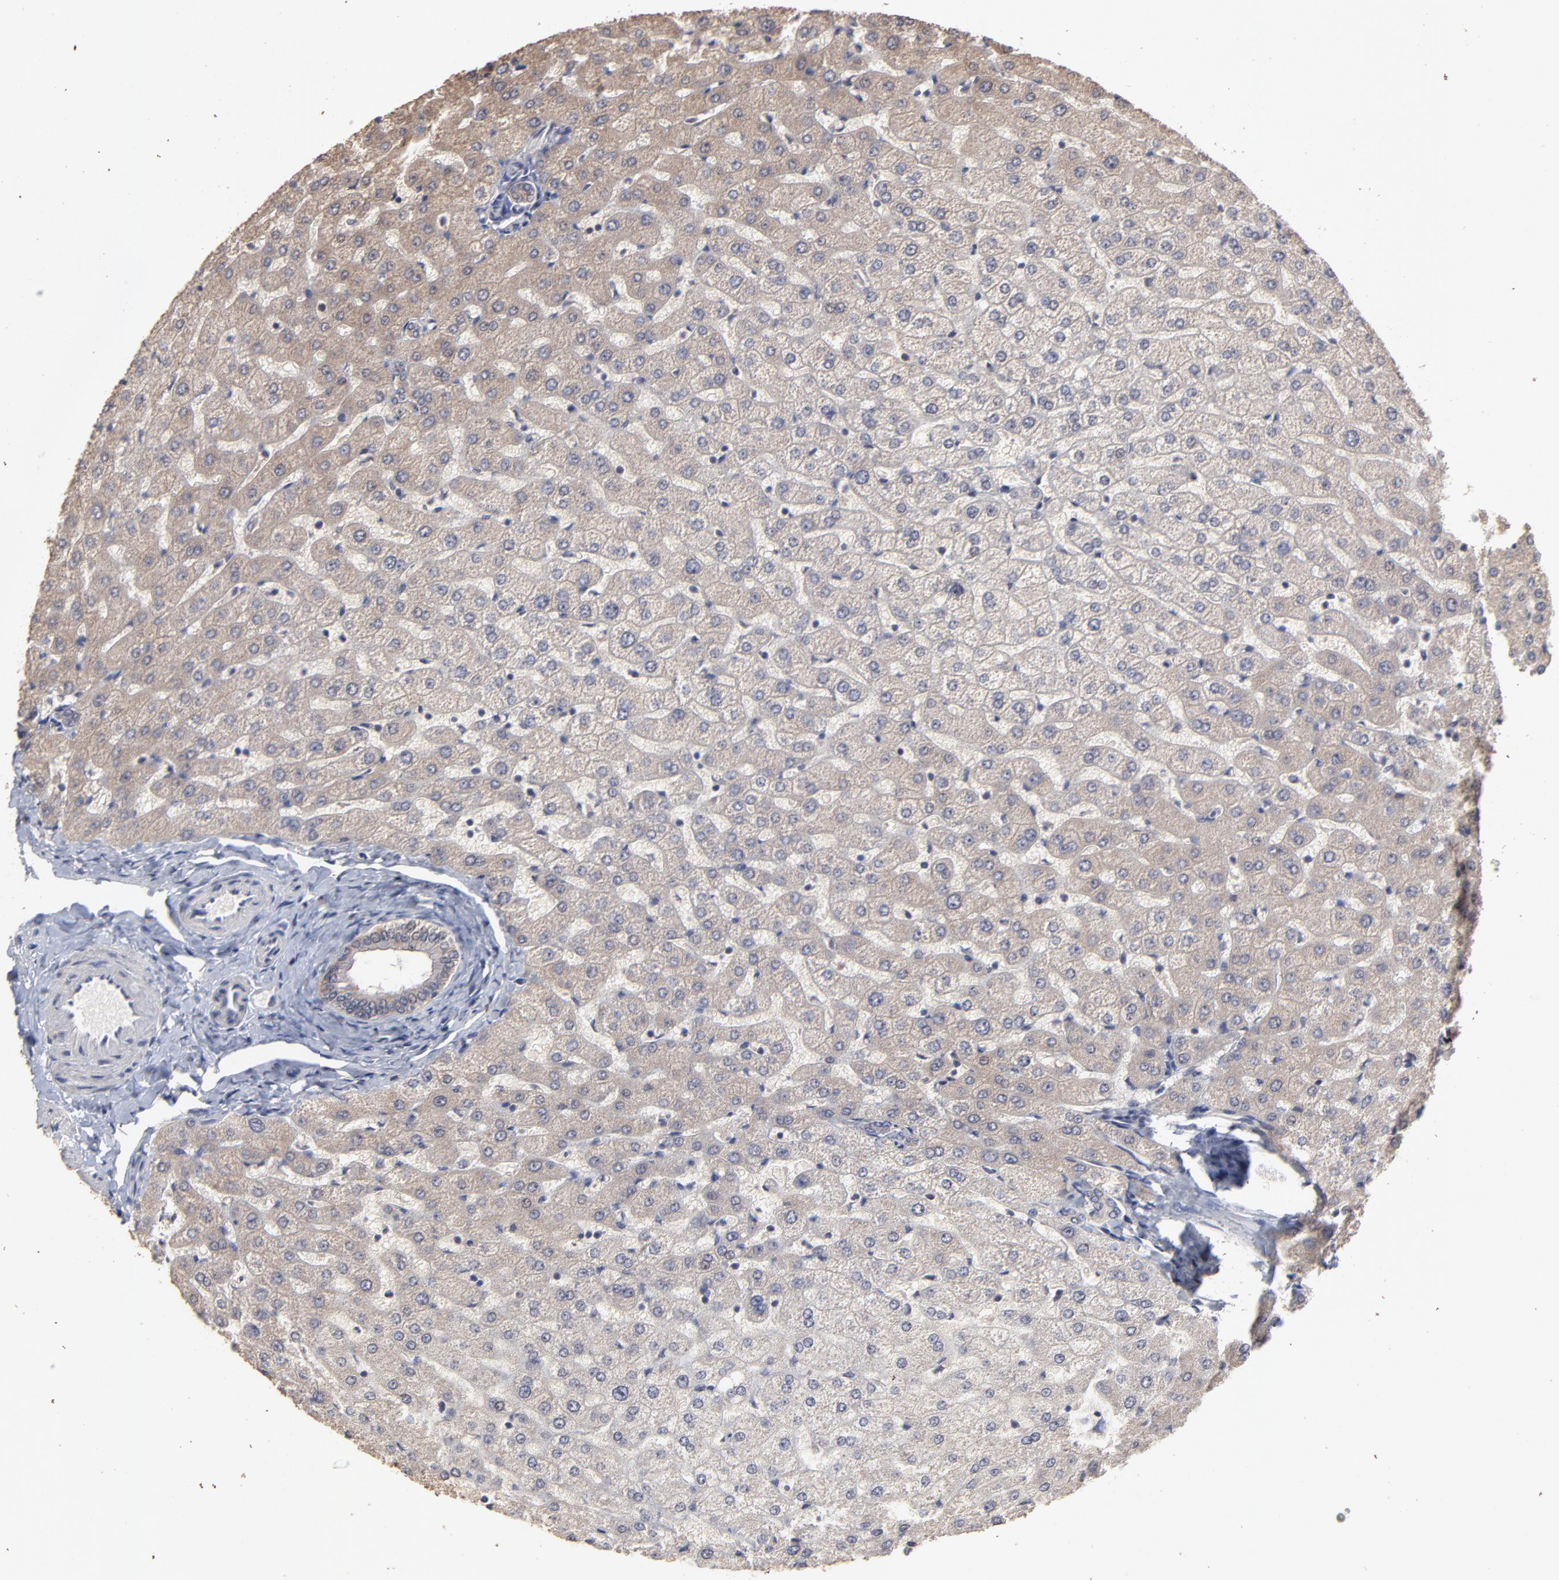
{"staining": {"intensity": "negative", "quantity": "none", "location": "none"}, "tissue": "liver", "cell_type": "Cholangiocytes", "image_type": "normal", "snomed": [{"axis": "morphology", "description": "Normal tissue, NOS"}, {"axis": "morphology", "description": "Fibrosis, NOS"}, {"axis": "topography", "description": "Liver"}], "caption": "Immunohistochemistry (IHC) histopathology image of normal human liver stained for a protein (brown), which reveals no expression in cholangiocytes.", "gene": "TANGO2", "patient": {"sex": "female", "age": 29}}